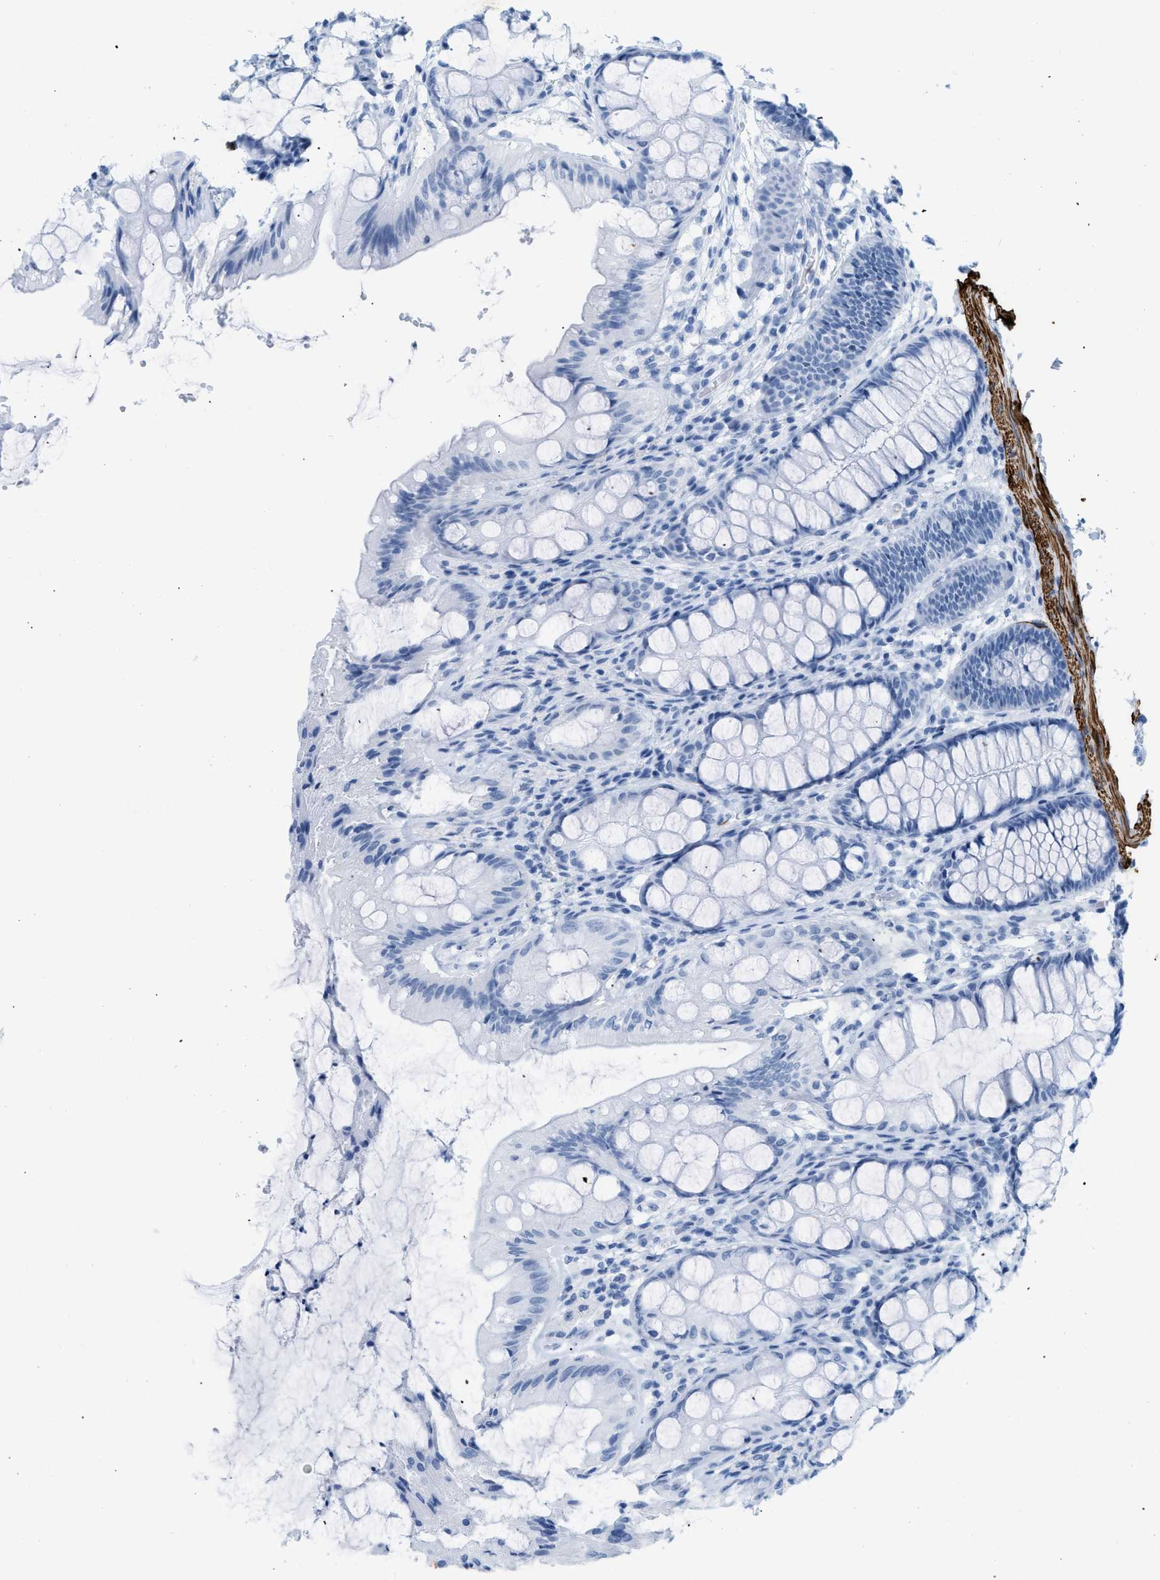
{"staining": {"intensity": "negative", "quantity": "none", "location": "none"}, "tissue": "colon", "cell_type": "Endothelial cells", "image_type": "normal", "snomed": [{"axis": "morphology", "description": "Normal tissue, NOS"}, {"axis": "topography", "description": "Colon"}], "caption": "This is an immunohistochemistry micrograph of benign human colon. There is no expression in endothelial cells.", "gene": "DES", "patient": {"sex": "male", "age": 47}}